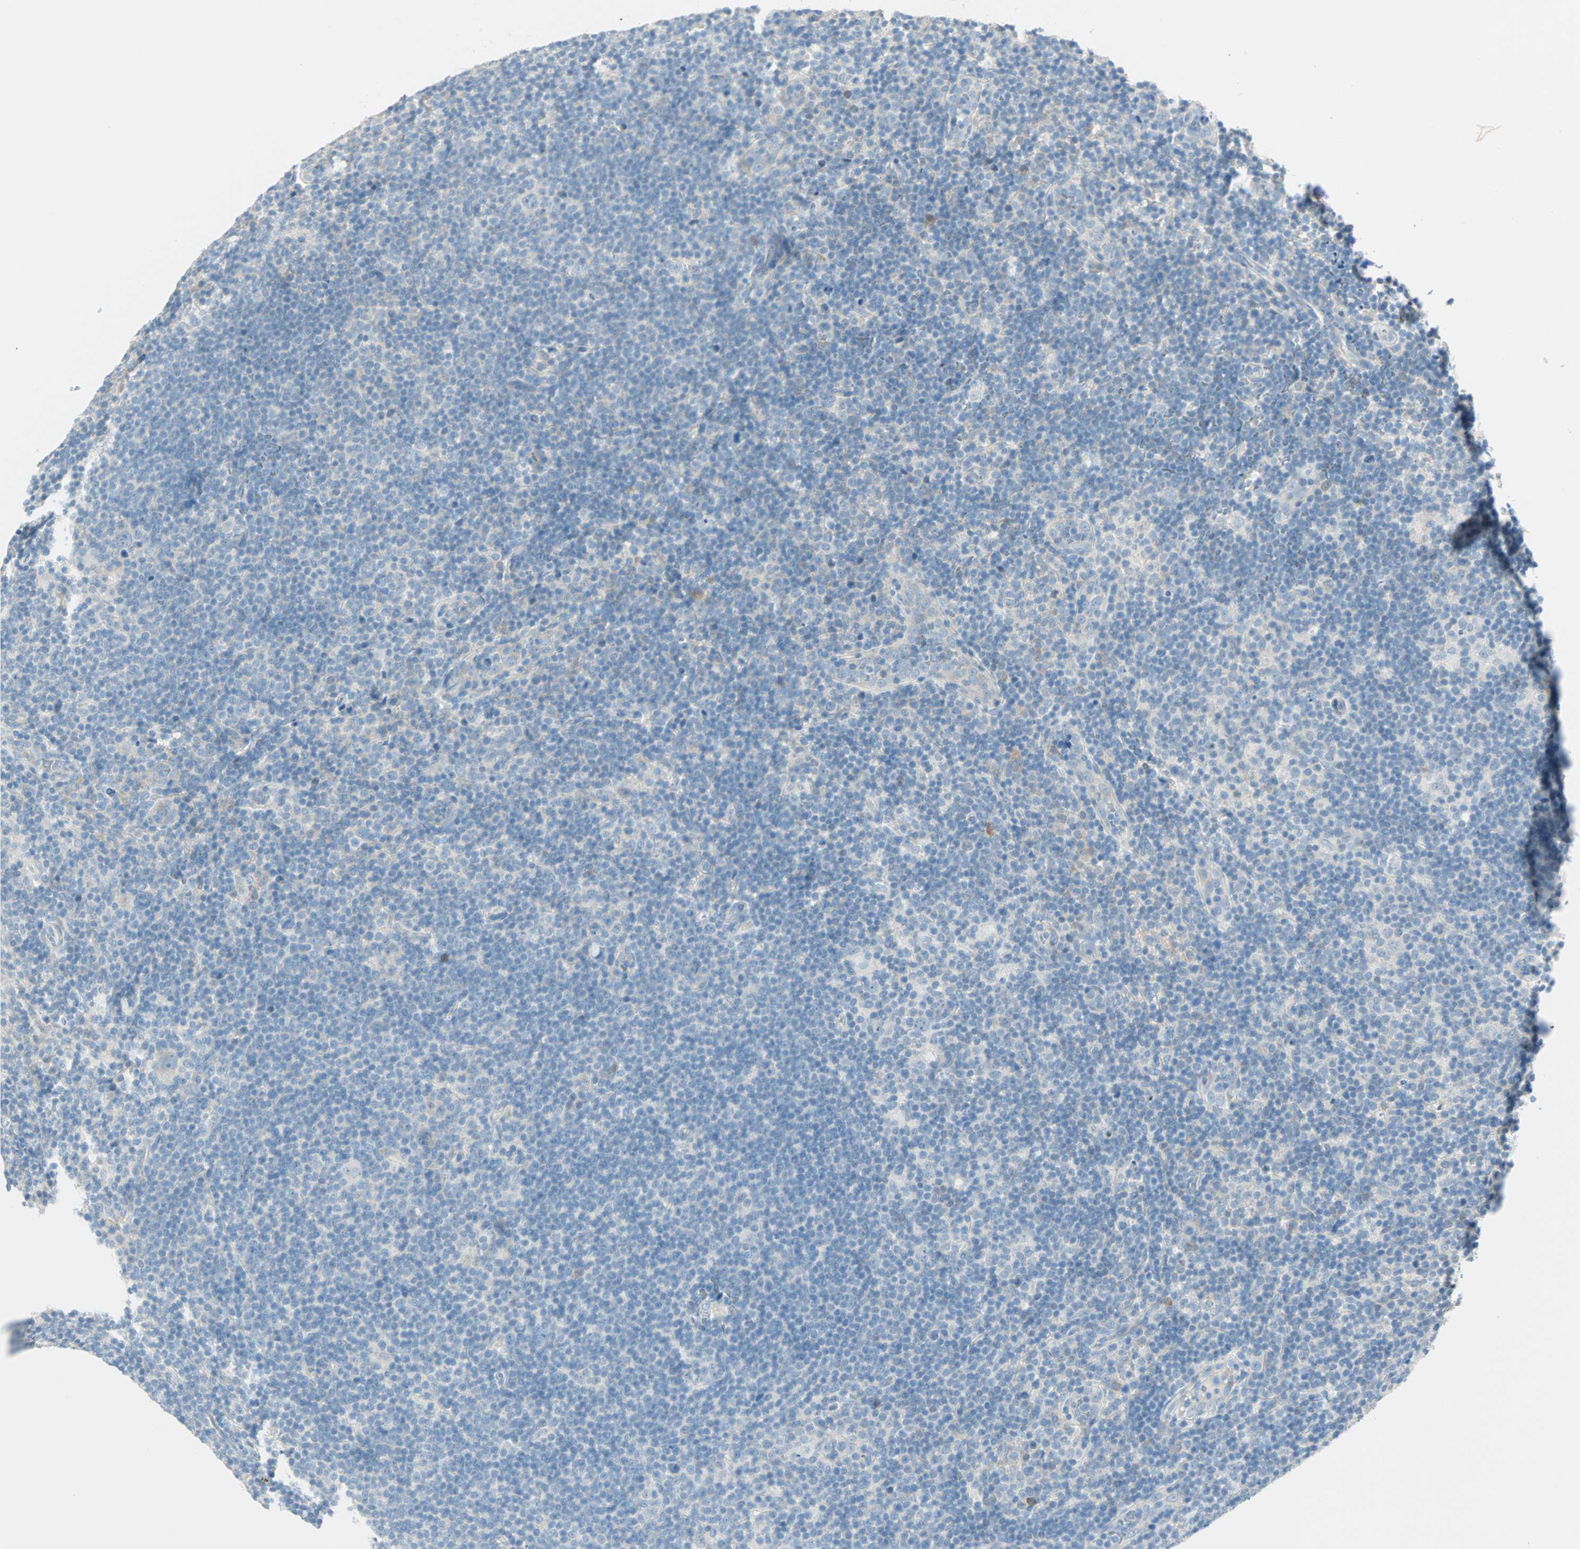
{"staining": {"intensity": "negative", "quantity": "none", "location": "none"}, "tissue": "lymphoma", "cell_type": "Tumor cells", "image_type": "cancer", "snomed": [{"axis": "morphology", "description": "Malignant lymphoma, non-Hodgkin's type, High grade"}, {"axis": "topography", "description": "Lymph node"}], "caption": "Immunohistochemistry (IHC) of high-grade malignant lymphoma, non-Hodgkin's type displays no staining in tumor cells. (Brightfield microscopy of DAB (3,3'-diaminobenzidine) immunohistochemistry at high magnification).", "gene": "ATF6", "patient": {"sex": "female", "age": 73}}